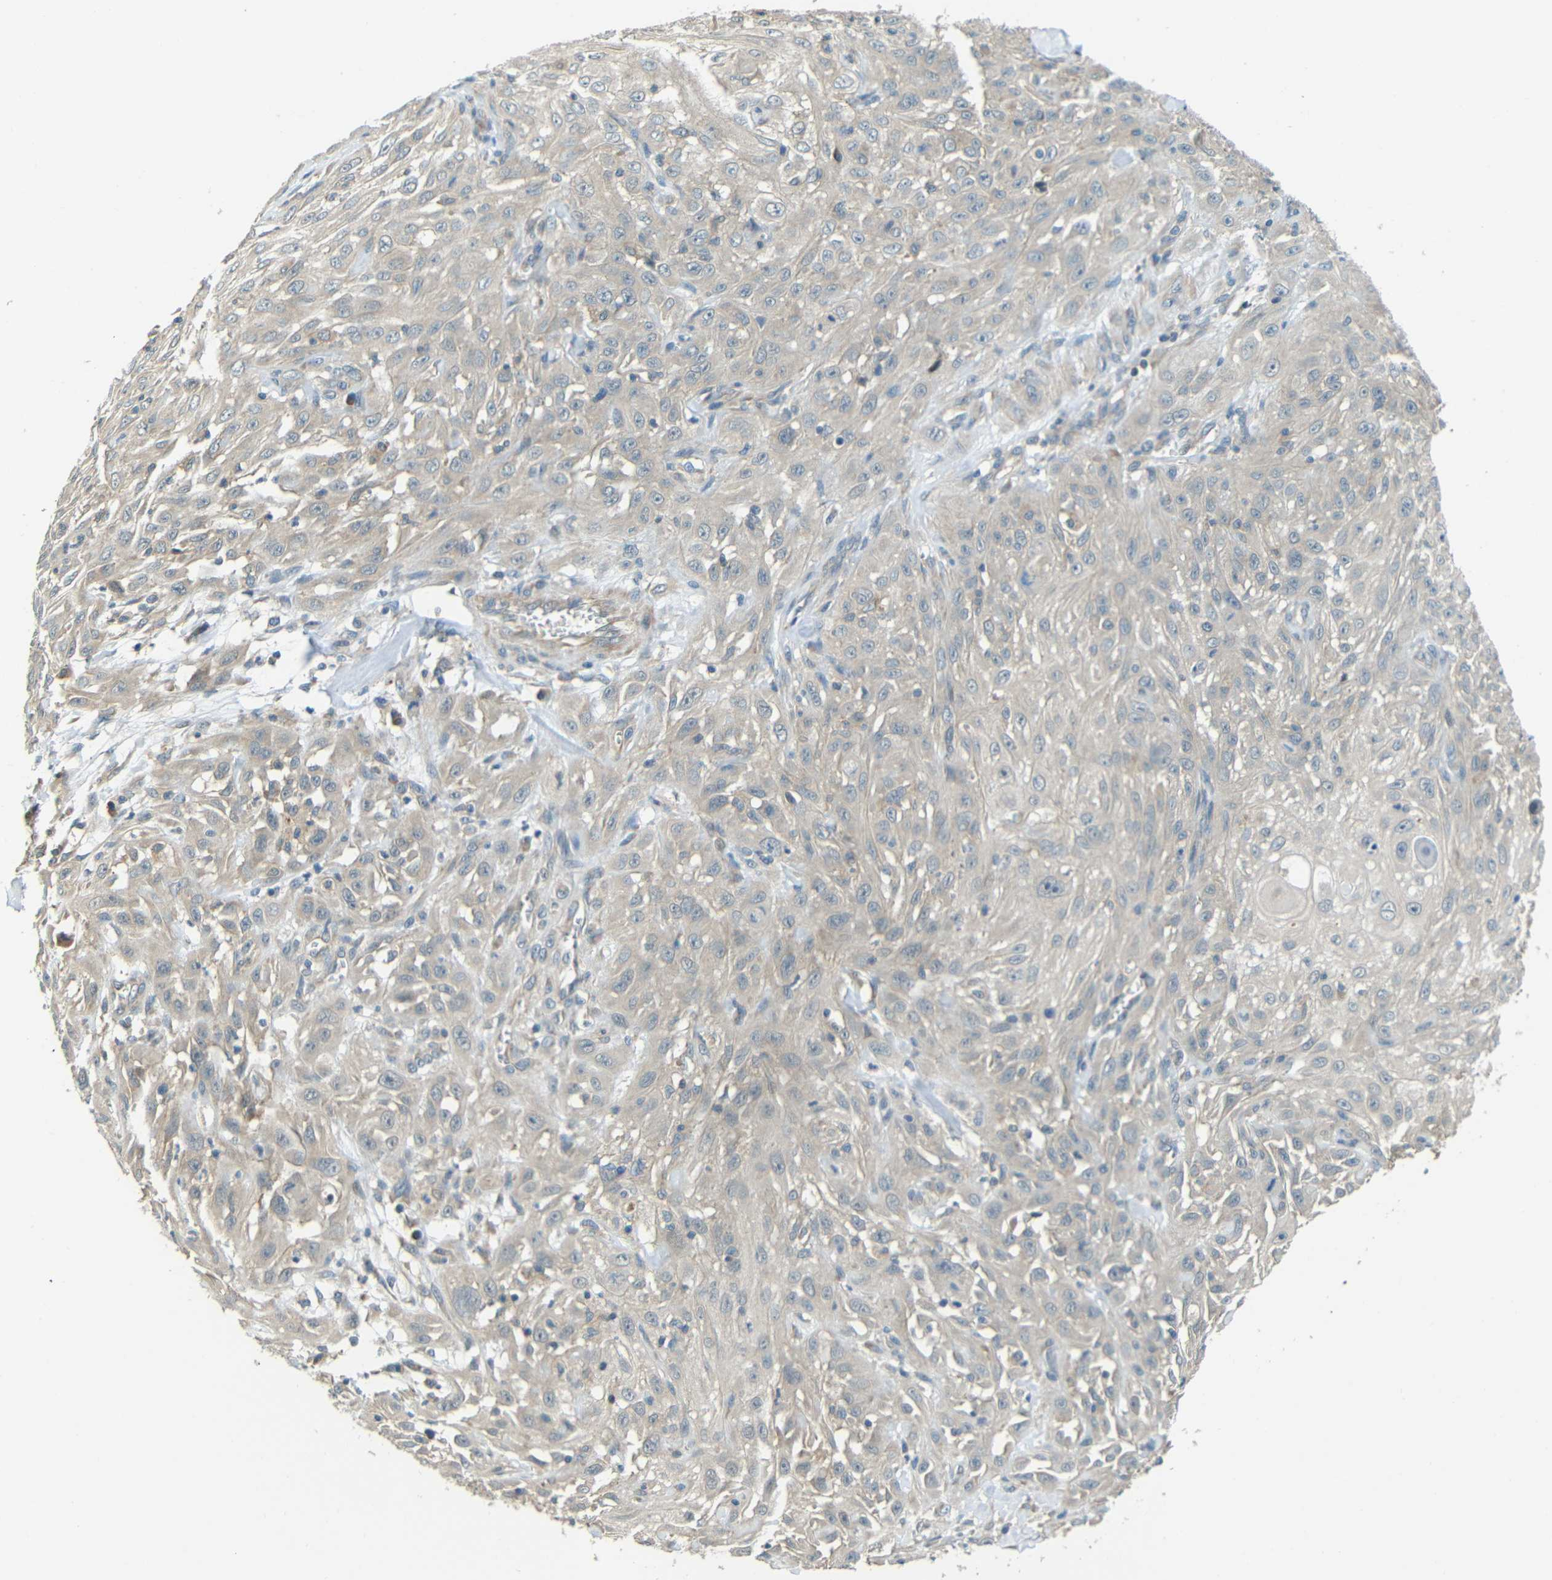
{"staining": {"intensity": "weak", "quantity": "25%-75%", "location": "cytoplasmic/membranous"}, "tissue": "skin cancer", "cell_type": "Tumor cells", "image_type": "cancer", "snomed": [{"axis": "morphology", "description": "Squamous cell carcinoma, NOS"}, {"axis": "topography", "description": "Skin"}], "caption": "Immunohistochemistry micrograph of neoplastic tissue: skin squamous cell carcinoma stained using IHC reveals low levels of weak protein expression localized specifically in the cytoplasmic/membranous of tumor cells, appearing as a cytoplasmic/membranous brown color.", "gene": "FNDC3A", "patient": {"sex": "male", "age": 75}}